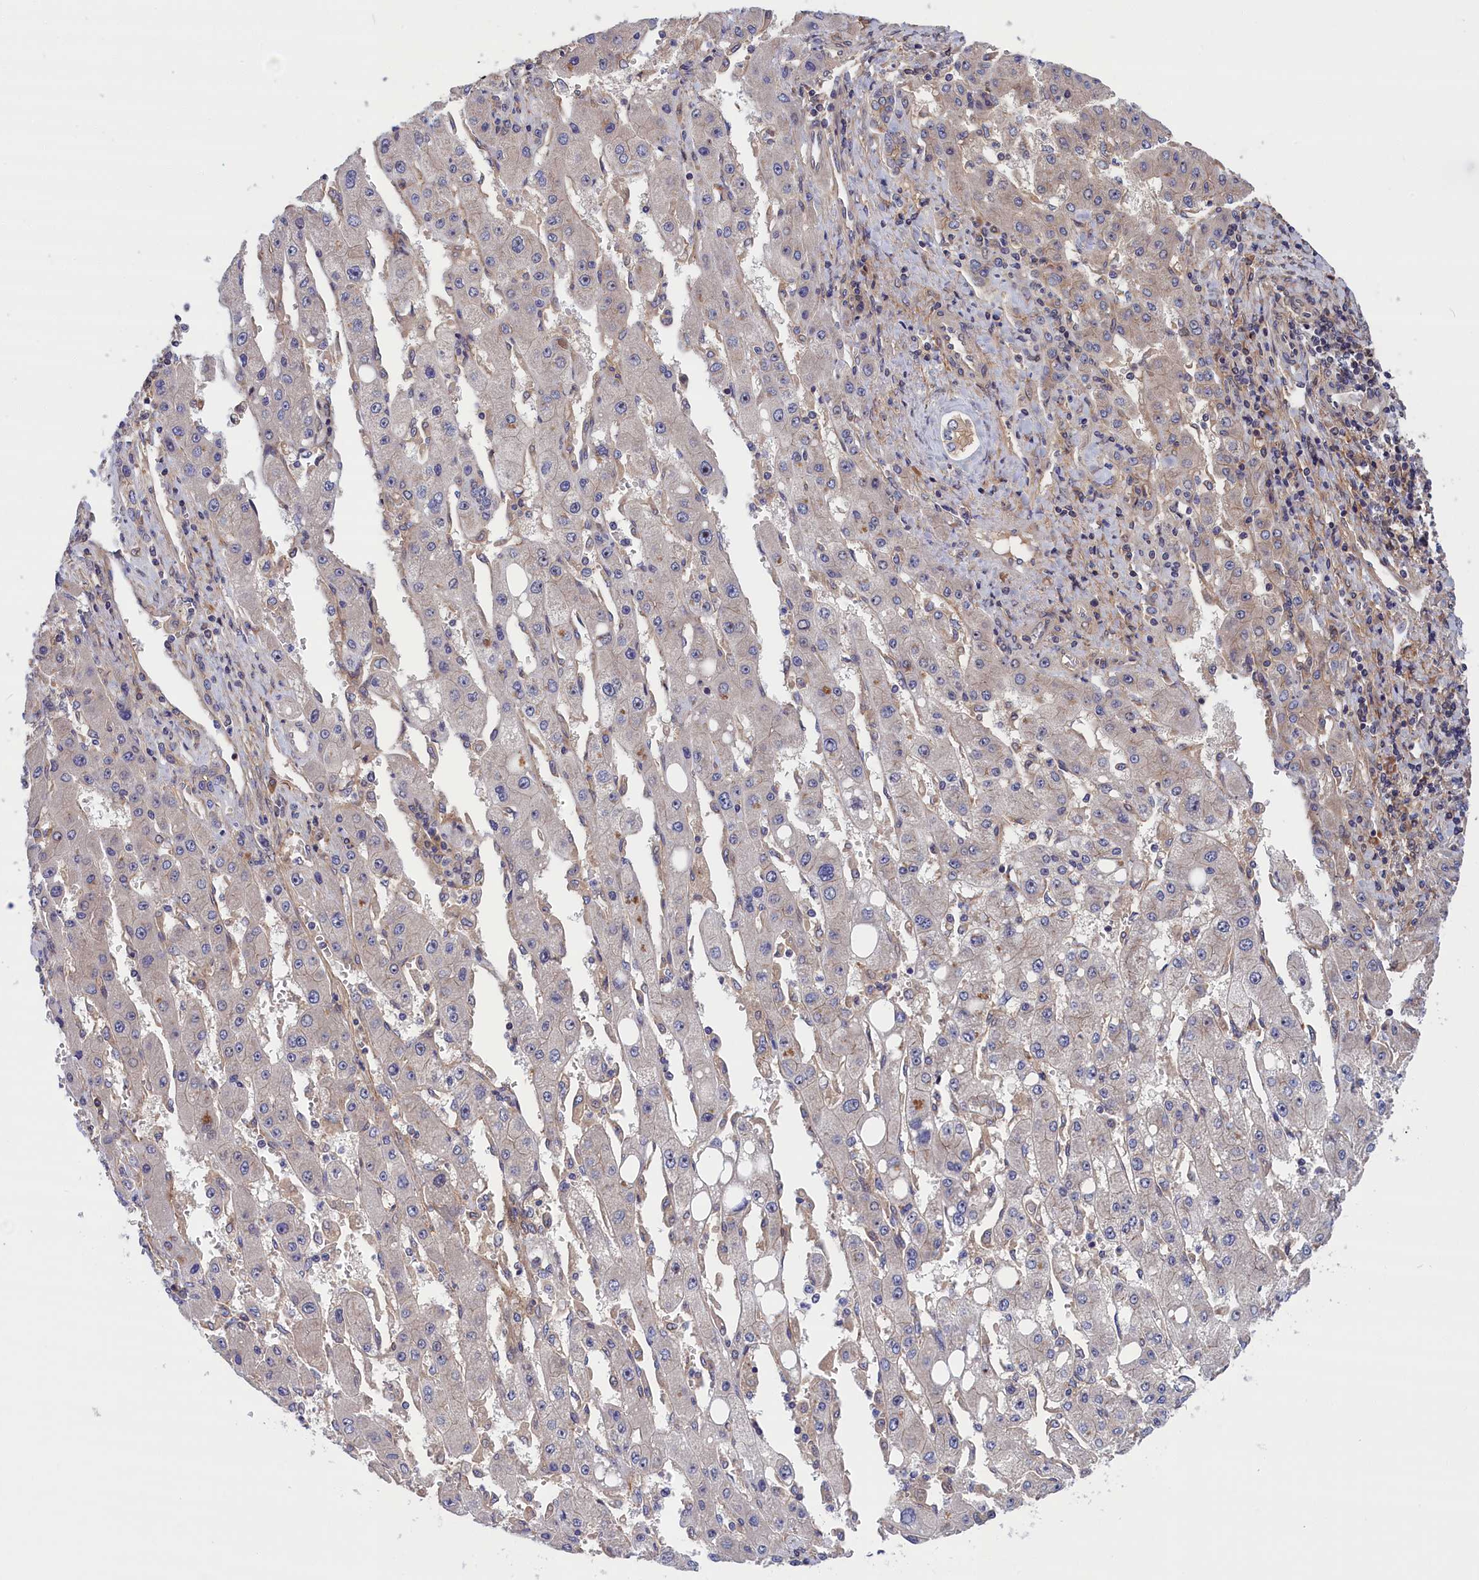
{"staining": {"intensity": "negative", "quantity": "none", "location": "none"}, "tissue": "liver cancer", "cell_type": "Tumor cells", "image_type": "cancer", "snomed": [{"axis": "morphology", "description": "Carcinoma, Hepatocellular, NOS"}, {"axis": "topography", "description": "Liver"}], "caption": "High power microscopy photomicrograph of an immunohistochemistry (IHC) micrograph of liver hepatocellular carcinoma, revealing no significant expression in tumor cells.", "gene": "CRACD", "patient": {"sex": "female", "age": 73}}